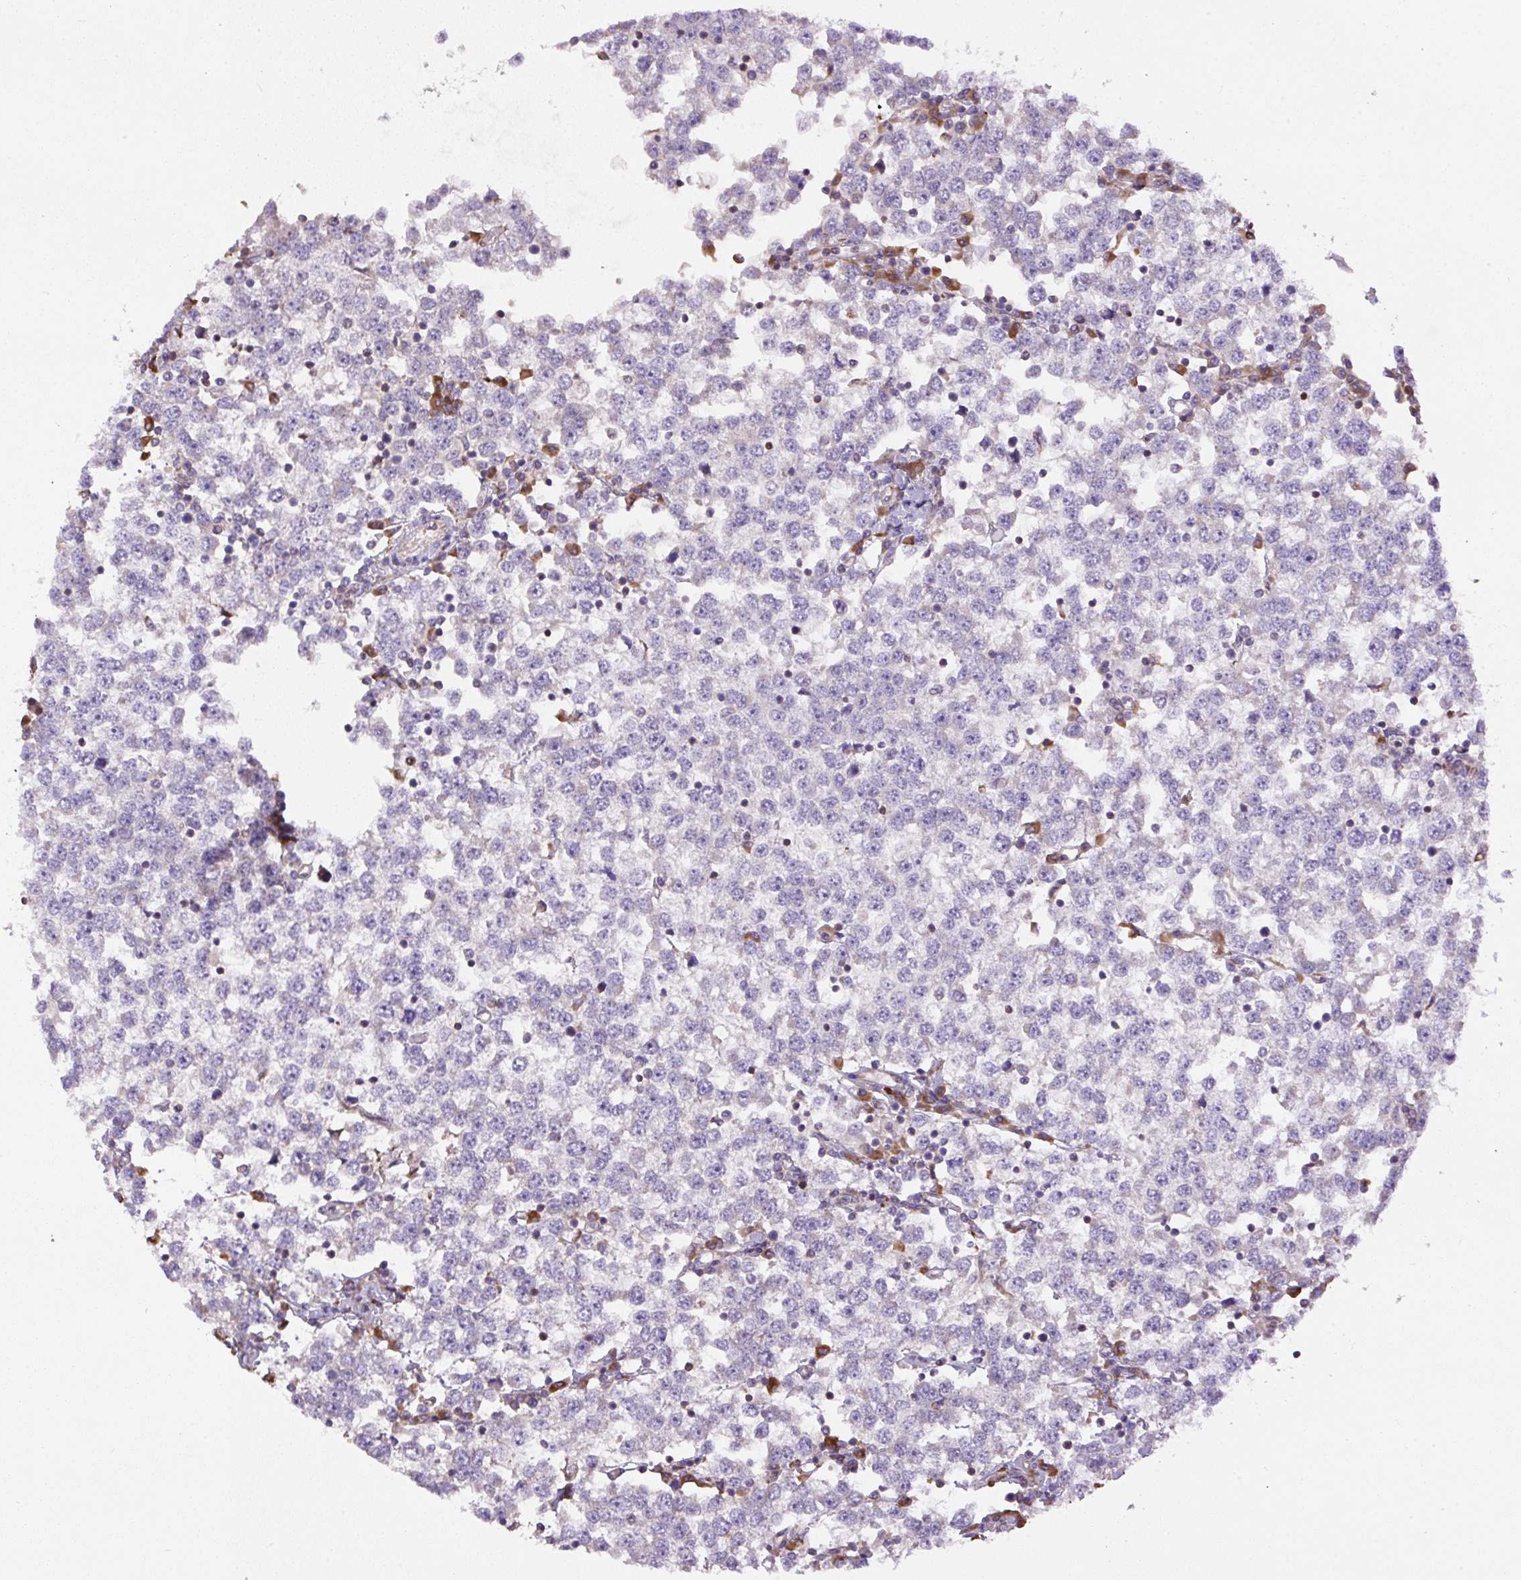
{"staining": {"intensity": "negative", "quantity": "none", "location": "none"}, "tissue": "testis cancer", "cell_type": "Tumor cells", "image_type": "cancer", "snomed": [{"axis": "morphology", "description": "Seminoma, NOS"}, {"axis": "topography", "description": "Testis"}], "caption": "Immunohistochemical staining of testis cancer (seminoma) shows no significant staining in tumor cells. (DAB immunohistochemistry with hematoxylin counter stain).", "gene": "PPME1", "patient": {"sex": "male", "age": 65}}